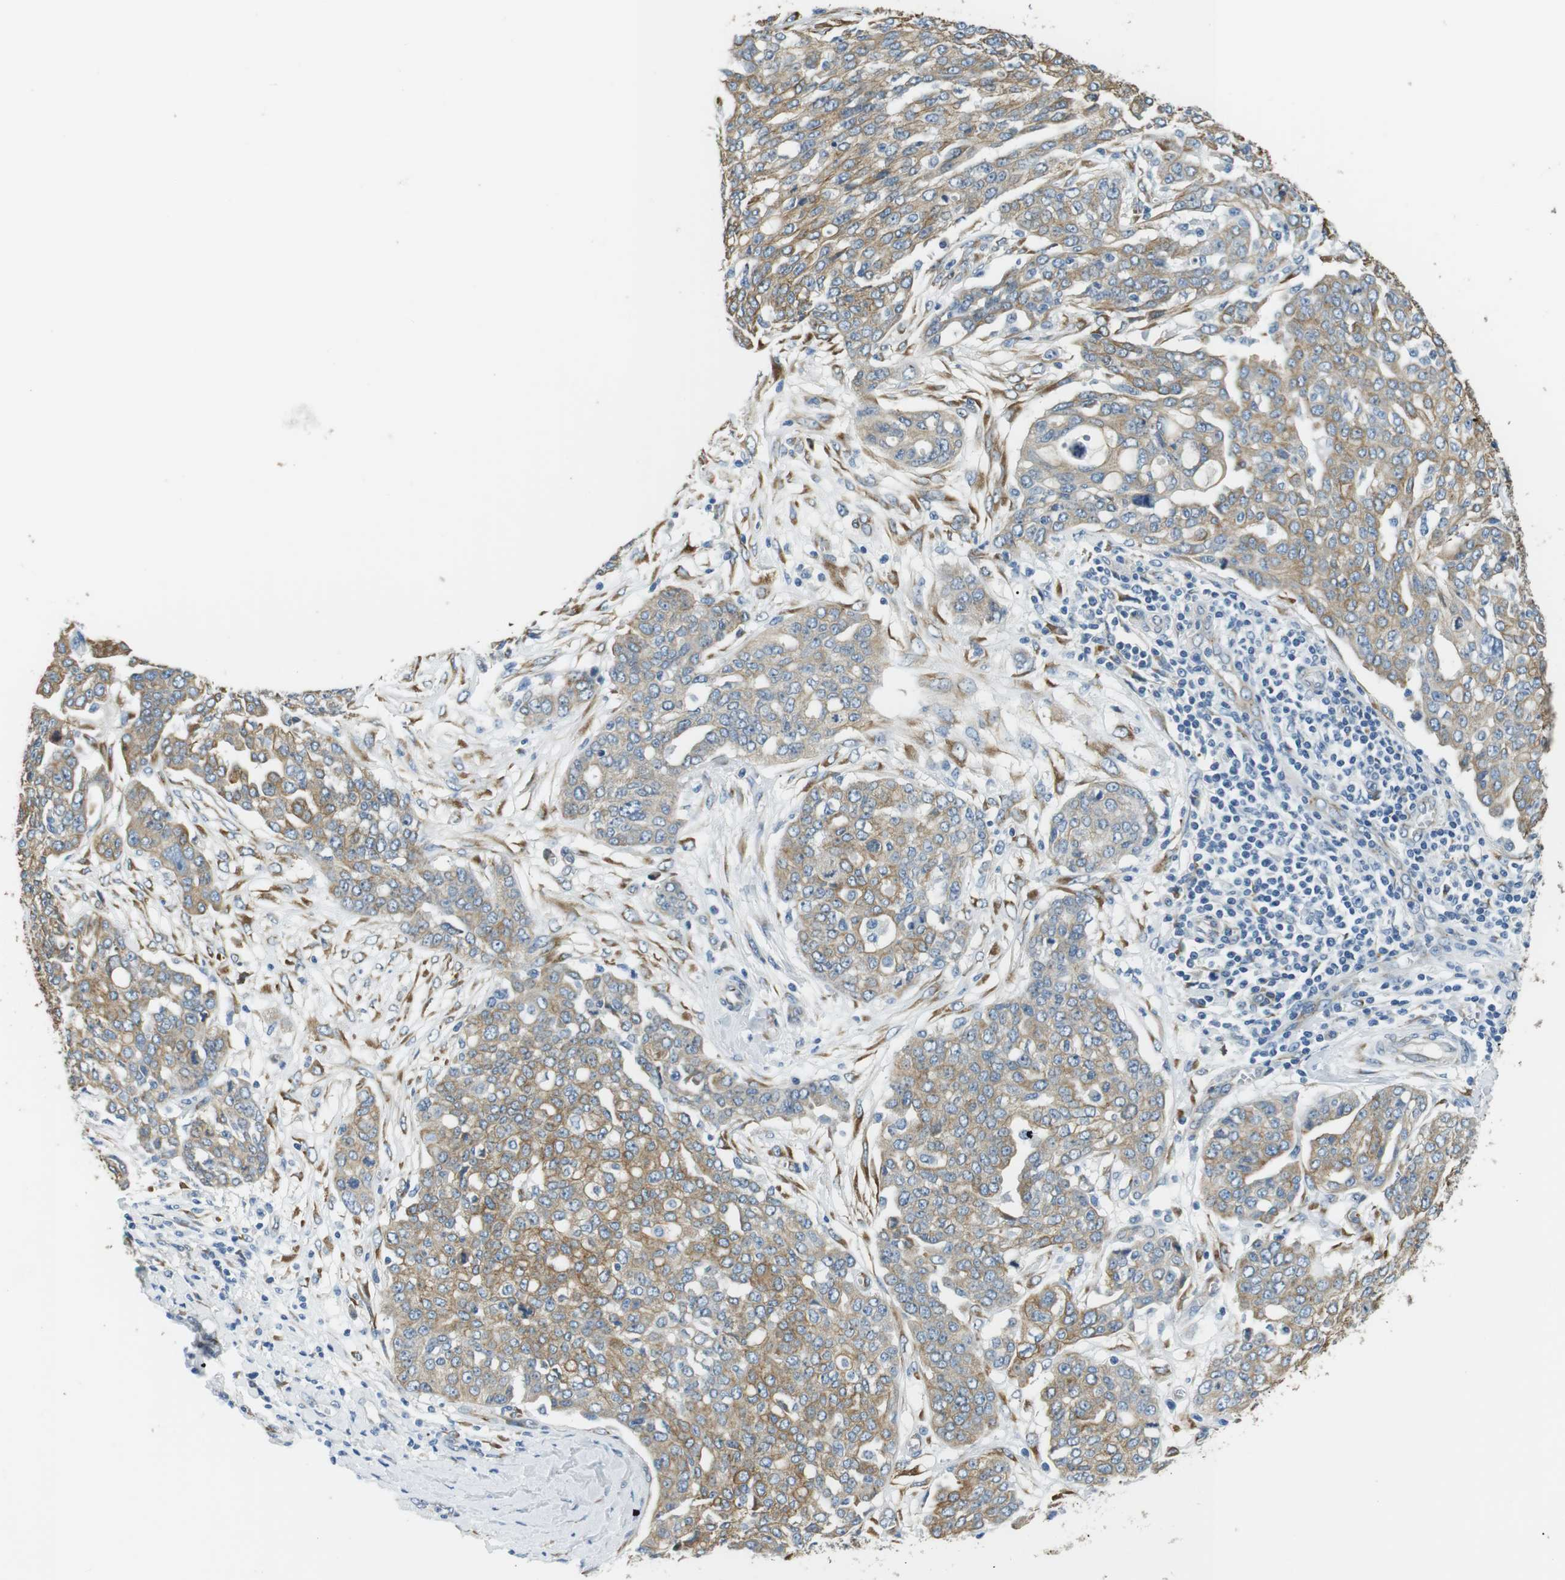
{"staining": {"intensity": "moderate", "quantity": ">75%", "location": "cytoplasmic/membranous"}, "tissue": "ovarian cancer", "cell_type": "Tumor cells", "image_type": "cancer", "snomed": [{"axis": "morphology", "description": "Cystadenocarcinoma, serous, NOS"}, {"axis": "topography", "description": "Soft tissue"}, {"axis": "topography", "description": "Ovary"}], "caption": "Moderate cytoplasmic/membranous protein staining is appreciated in about >75% of tumor cells in ovarian cancer (serous cystadenocarcinoma).", "gene": "UNC5CL", "patient": {"sex": "female", "age": 57}}